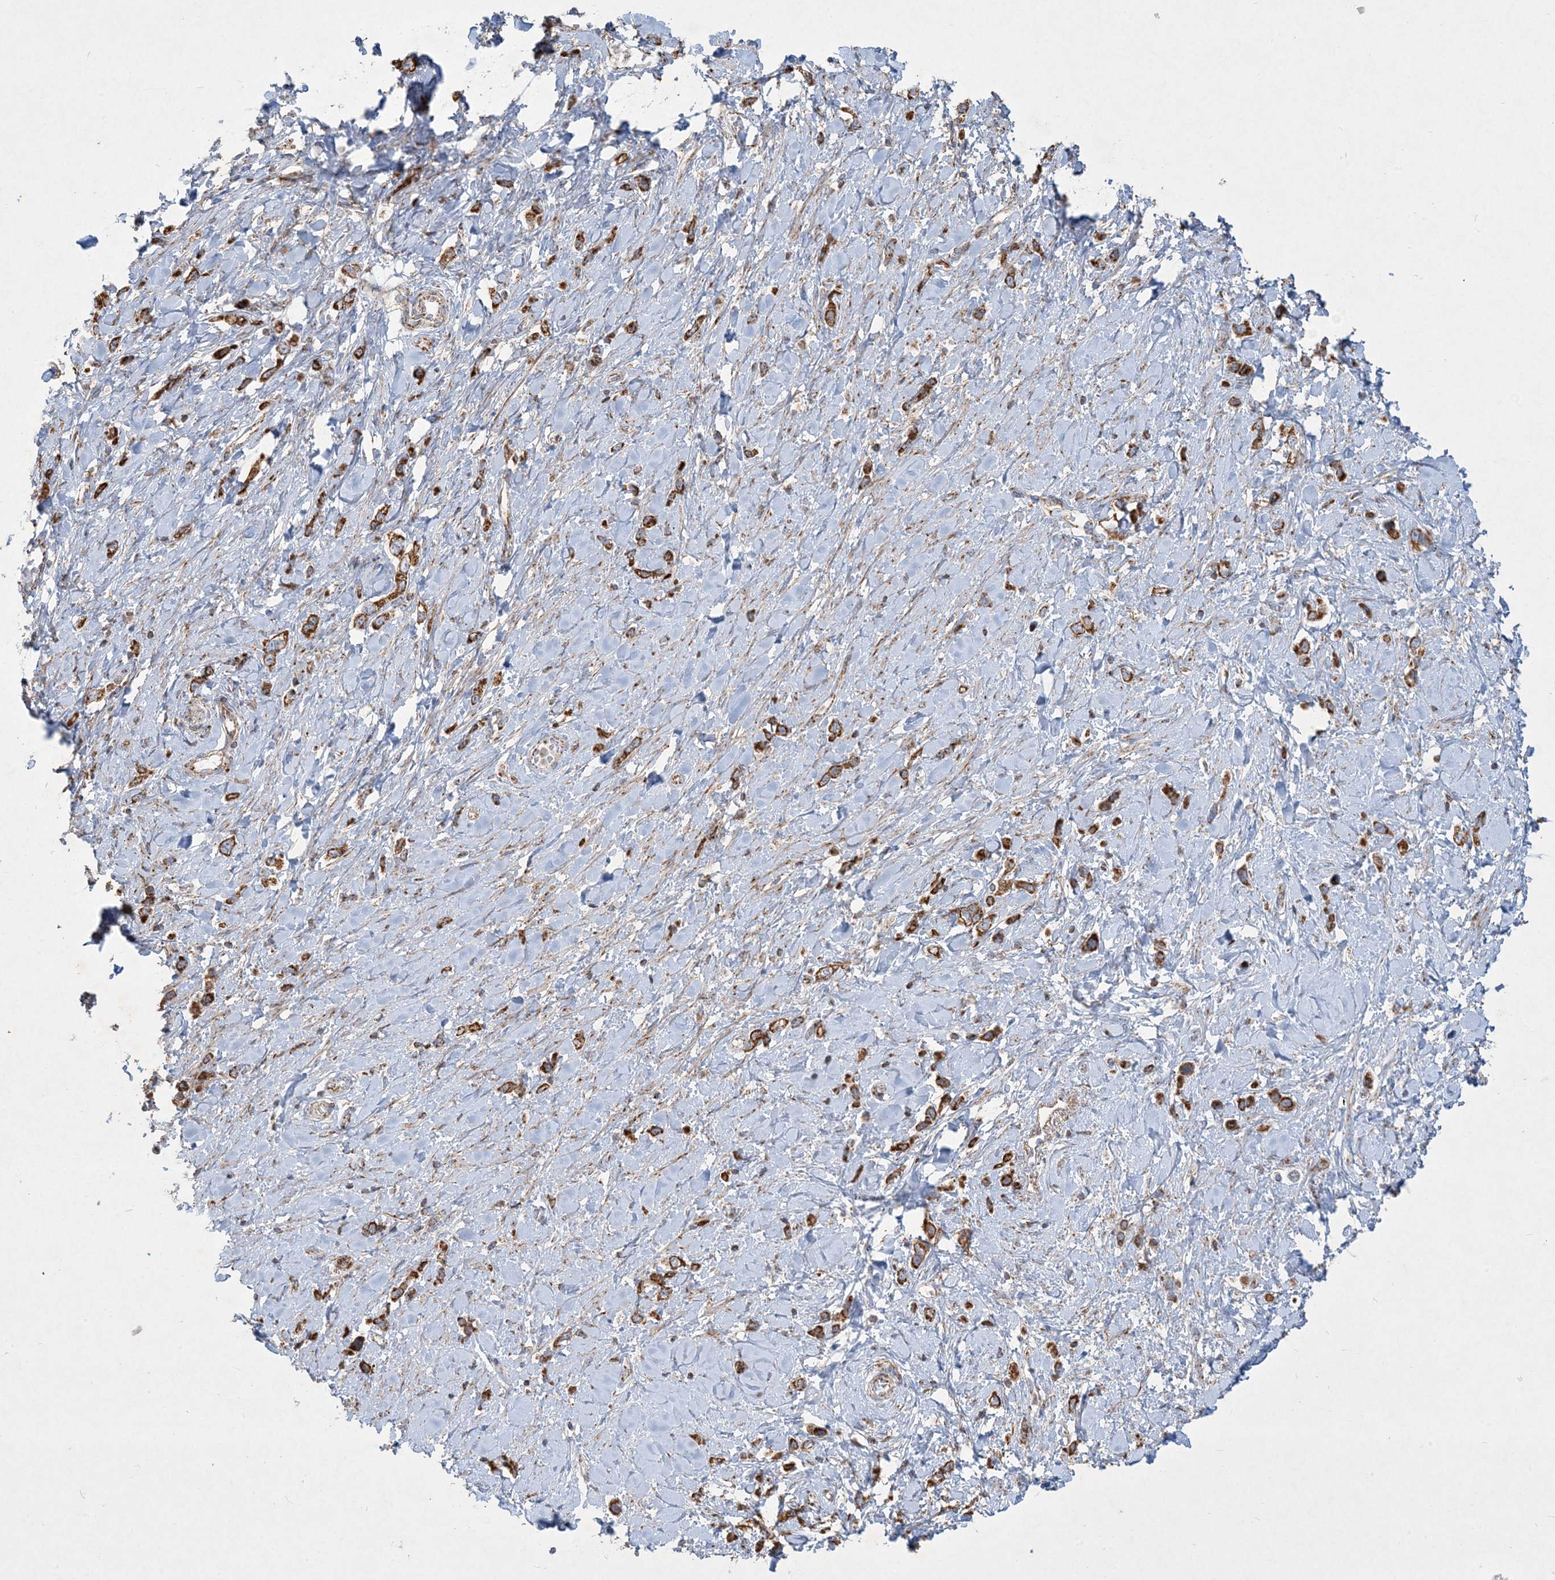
{"staining": {"intensity": "strong", "quantity": ">75%", "location": "cytoplasmic/membranous"}, "tissue": "stomach cancer", "cell_type": "Tumor cells", "image_type": "cancer", "snomed": [{"axis": "morphology", "description": "Normal tissue, NOS"}, {"axis": "morphology", "description": "Adenocarcinoma, NOS"}, {"axis": "topography", "description": "Stomach, upper"}, {"axis": "topography", "description": "Stomach"}], "caption": "Adenocarcinoma (stomach) stained with a brown dye shows strong cytoplasmic/membranous positive positivity in about >75% of tumor cells.", "gene": "BEND4", "patient": {"sex": "female", "age": 65}}